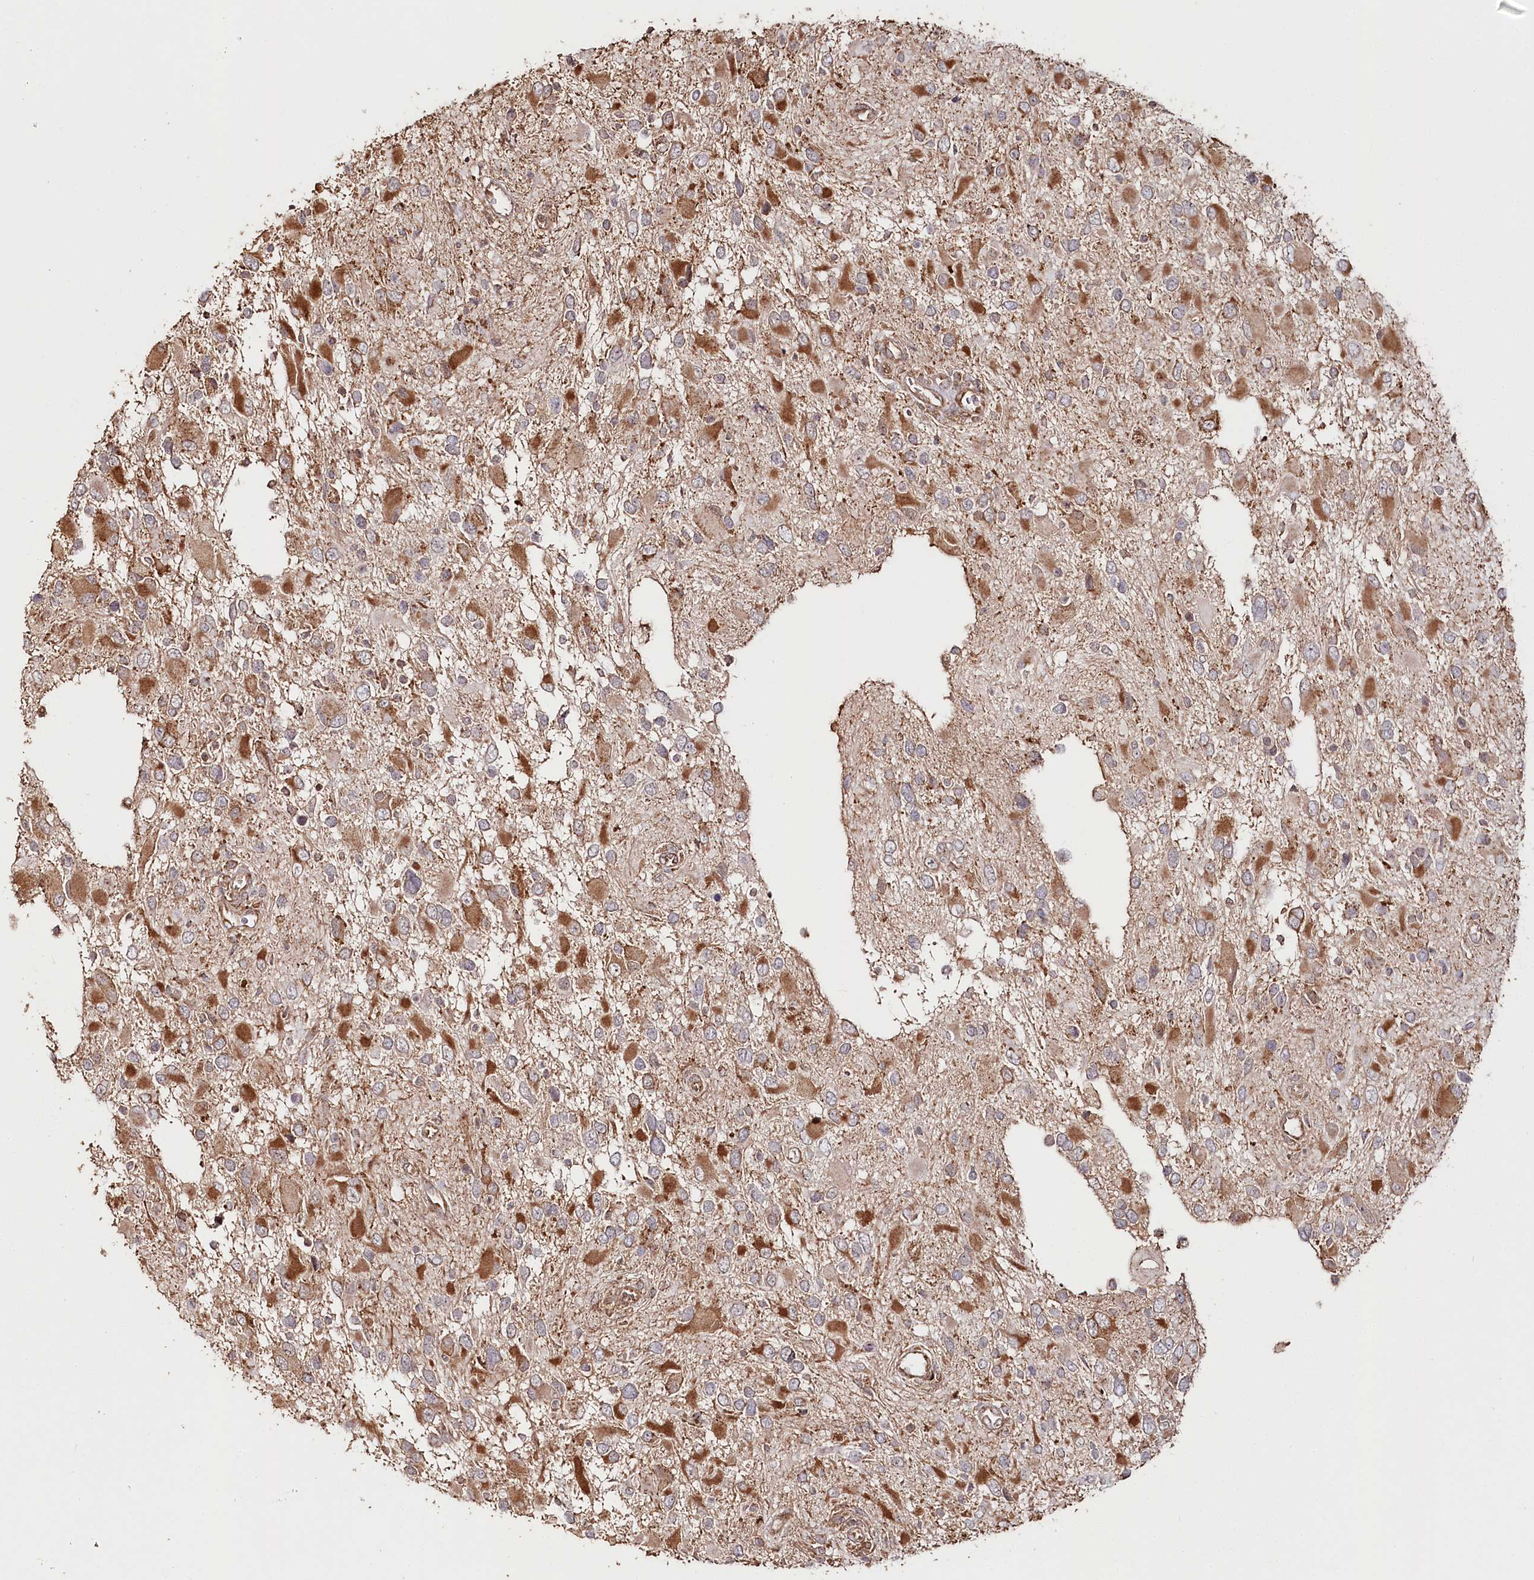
{"staining": {"intensity": "moderate", "quantity": "25%-75%", "location": "cytoplasmic/membranous"}, "tissue": "glioma", "cell_type": "Tumor cells", "image_type": "cancer", "snomed": [{"axis": "morphology", "description": "Glioma, malignant, High grade"}, {"axis": "topography", "description": "Brain"}], "caption": "Immunohistochemical staining of glioma reveals moderate cytoplasmic/membranous protein positivity in approximately 25%-75% of tumor cells.", "gene": "OTUD4", "patient": {"sex": "male", "age": 53}}